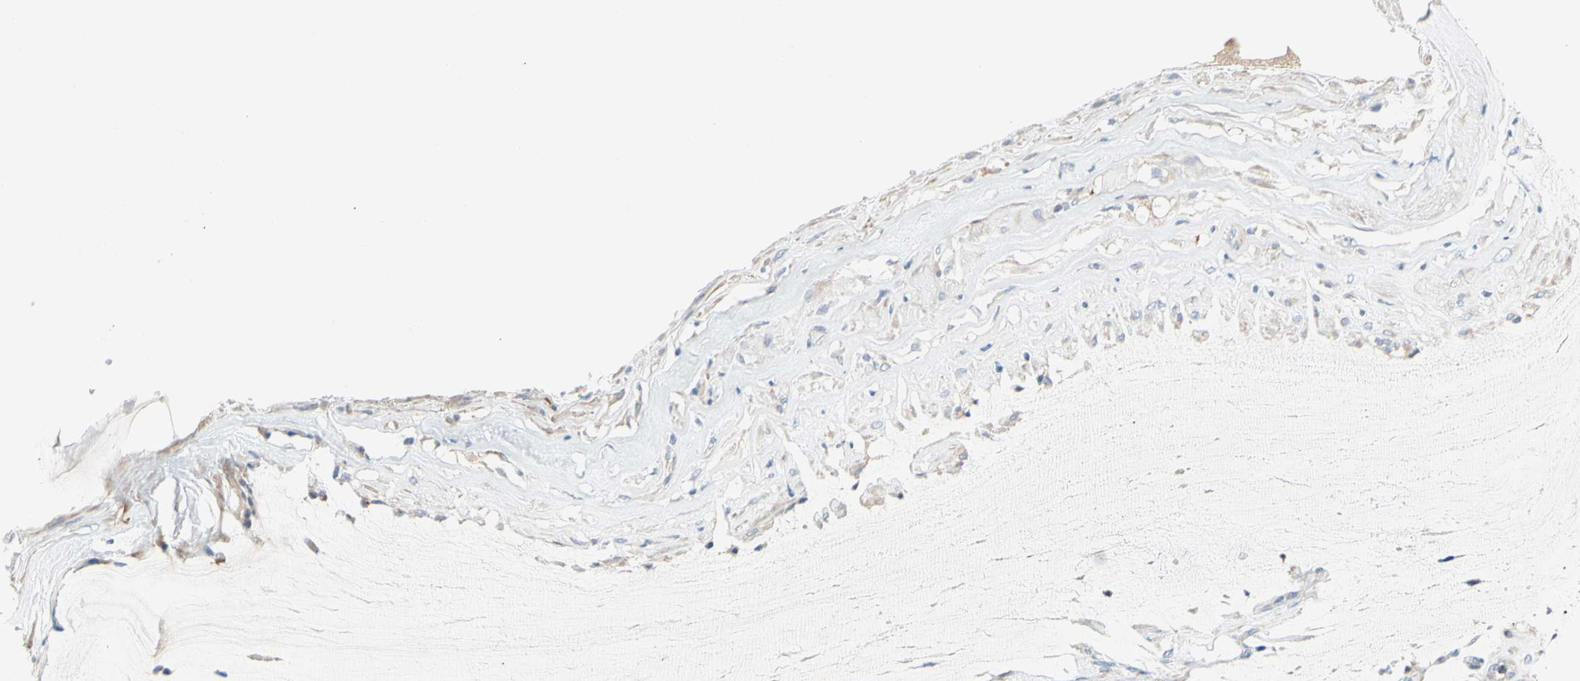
{"staining": {"intensity": "negative", "quantity": "none", "location": "none"}, "tissue": "ovarian cancer", "cell_type": "Tumor cells", "image_type": "cancer", "snomed": [{"axis": "morphology", "description": "Cystadenocarcinoma, mucinous, NOS"}, {"axis": "topography", "description": "Ovary"}], "caption": "Tumor cells are negative for brown protein staining in ovarian cancer.", "gene": "CCM2L", "patient": {"sex": "female", "age": 39}}